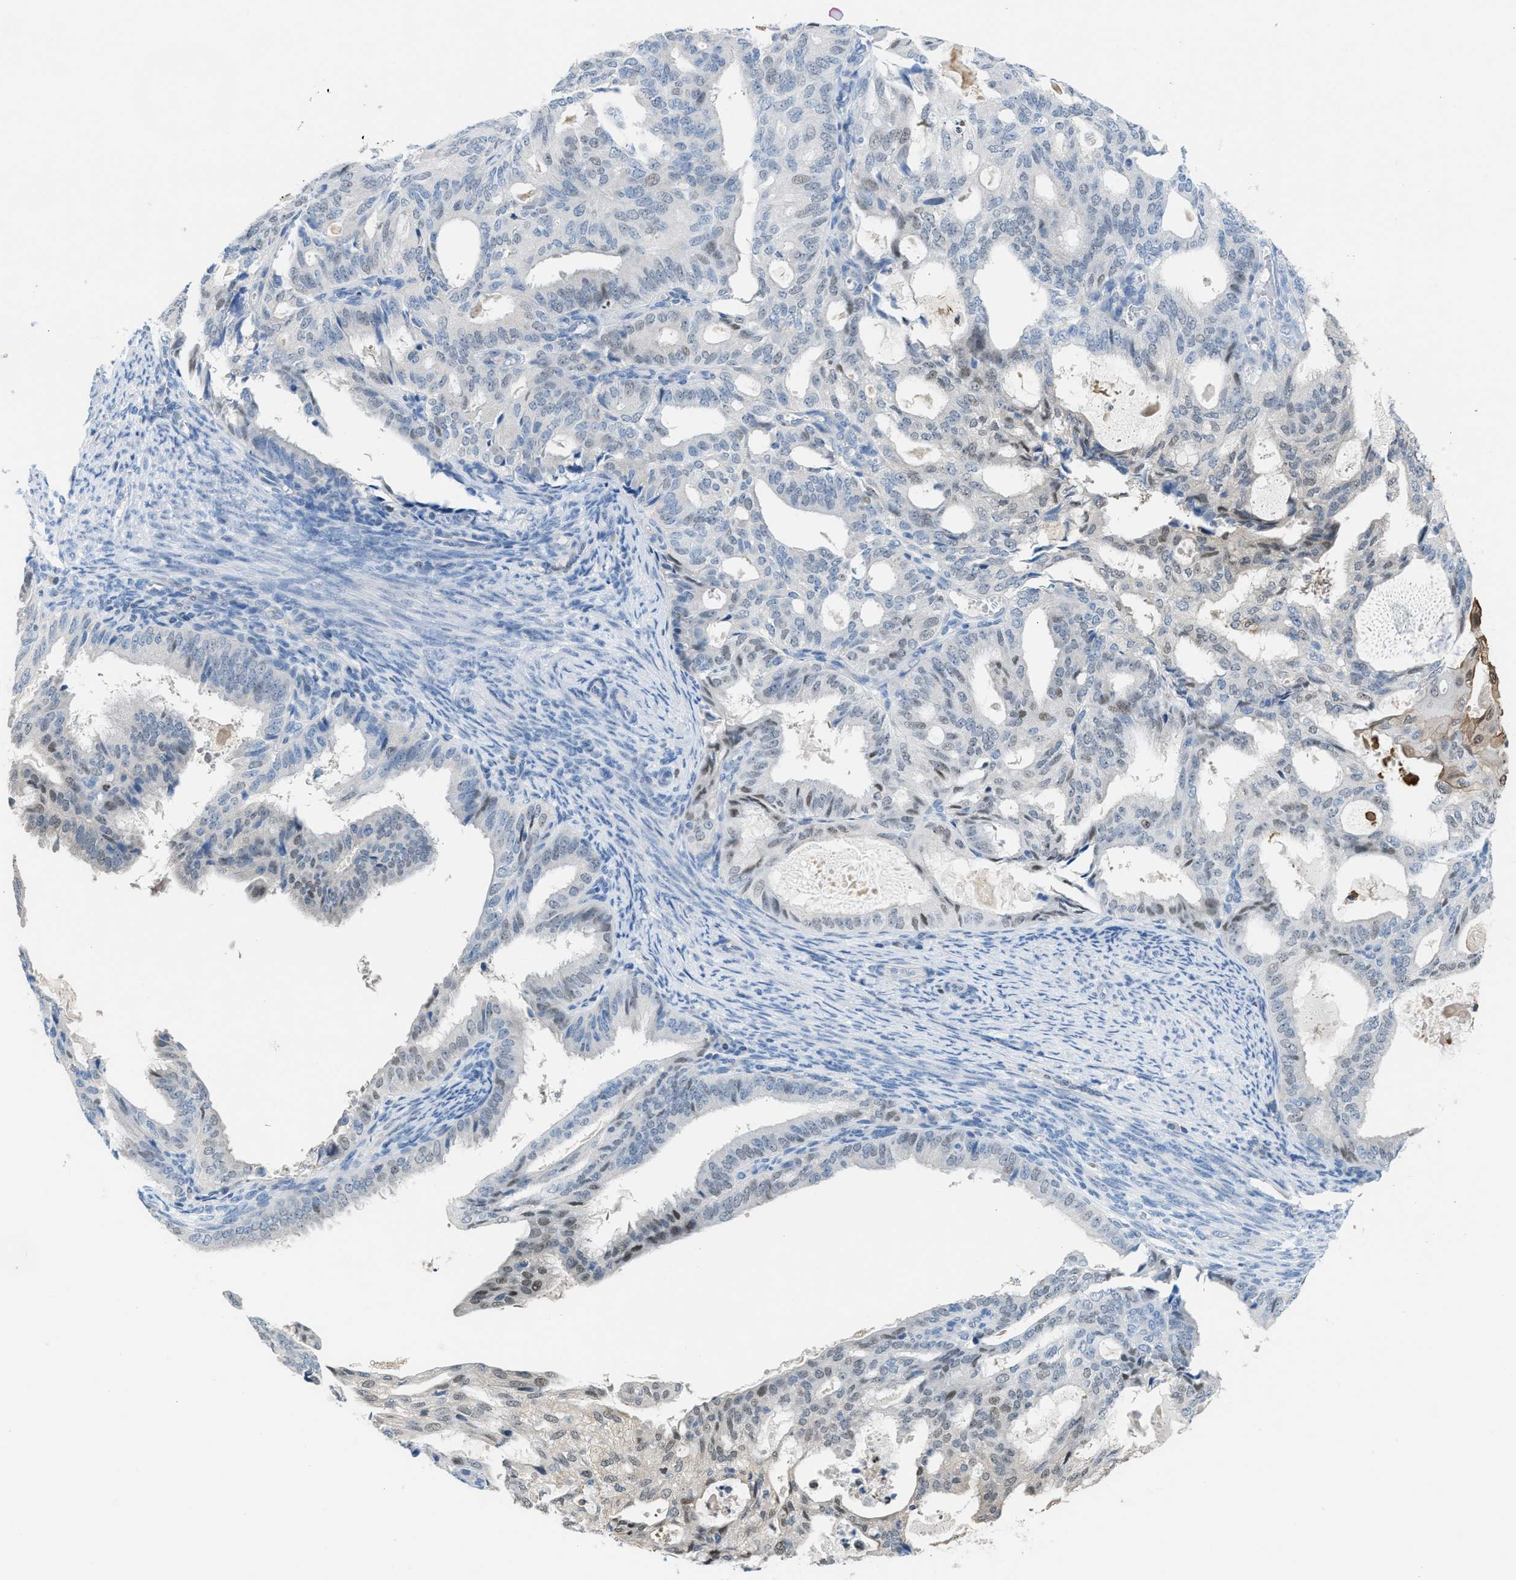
{"staining": {"intensity": "weak", "quantity": "25%-75%", "location": "nuclear"}, "tissue": "endometrial cancer", "cell_type": "Tumor cells", "image_type": "cancer", "snomed": [{"axis": "morphology", "description": "Adenocarcinoma, NOS"}, {"axis": "topography", "description": "Endometrium"}], "caption": "Protein staining of endometrial adenocarcinoma tissue displays weak nuclear staining in about 25%-75% of tumor cells.", "gene": "PPM1D", "patient": {"sex": "female", "age": 58}}